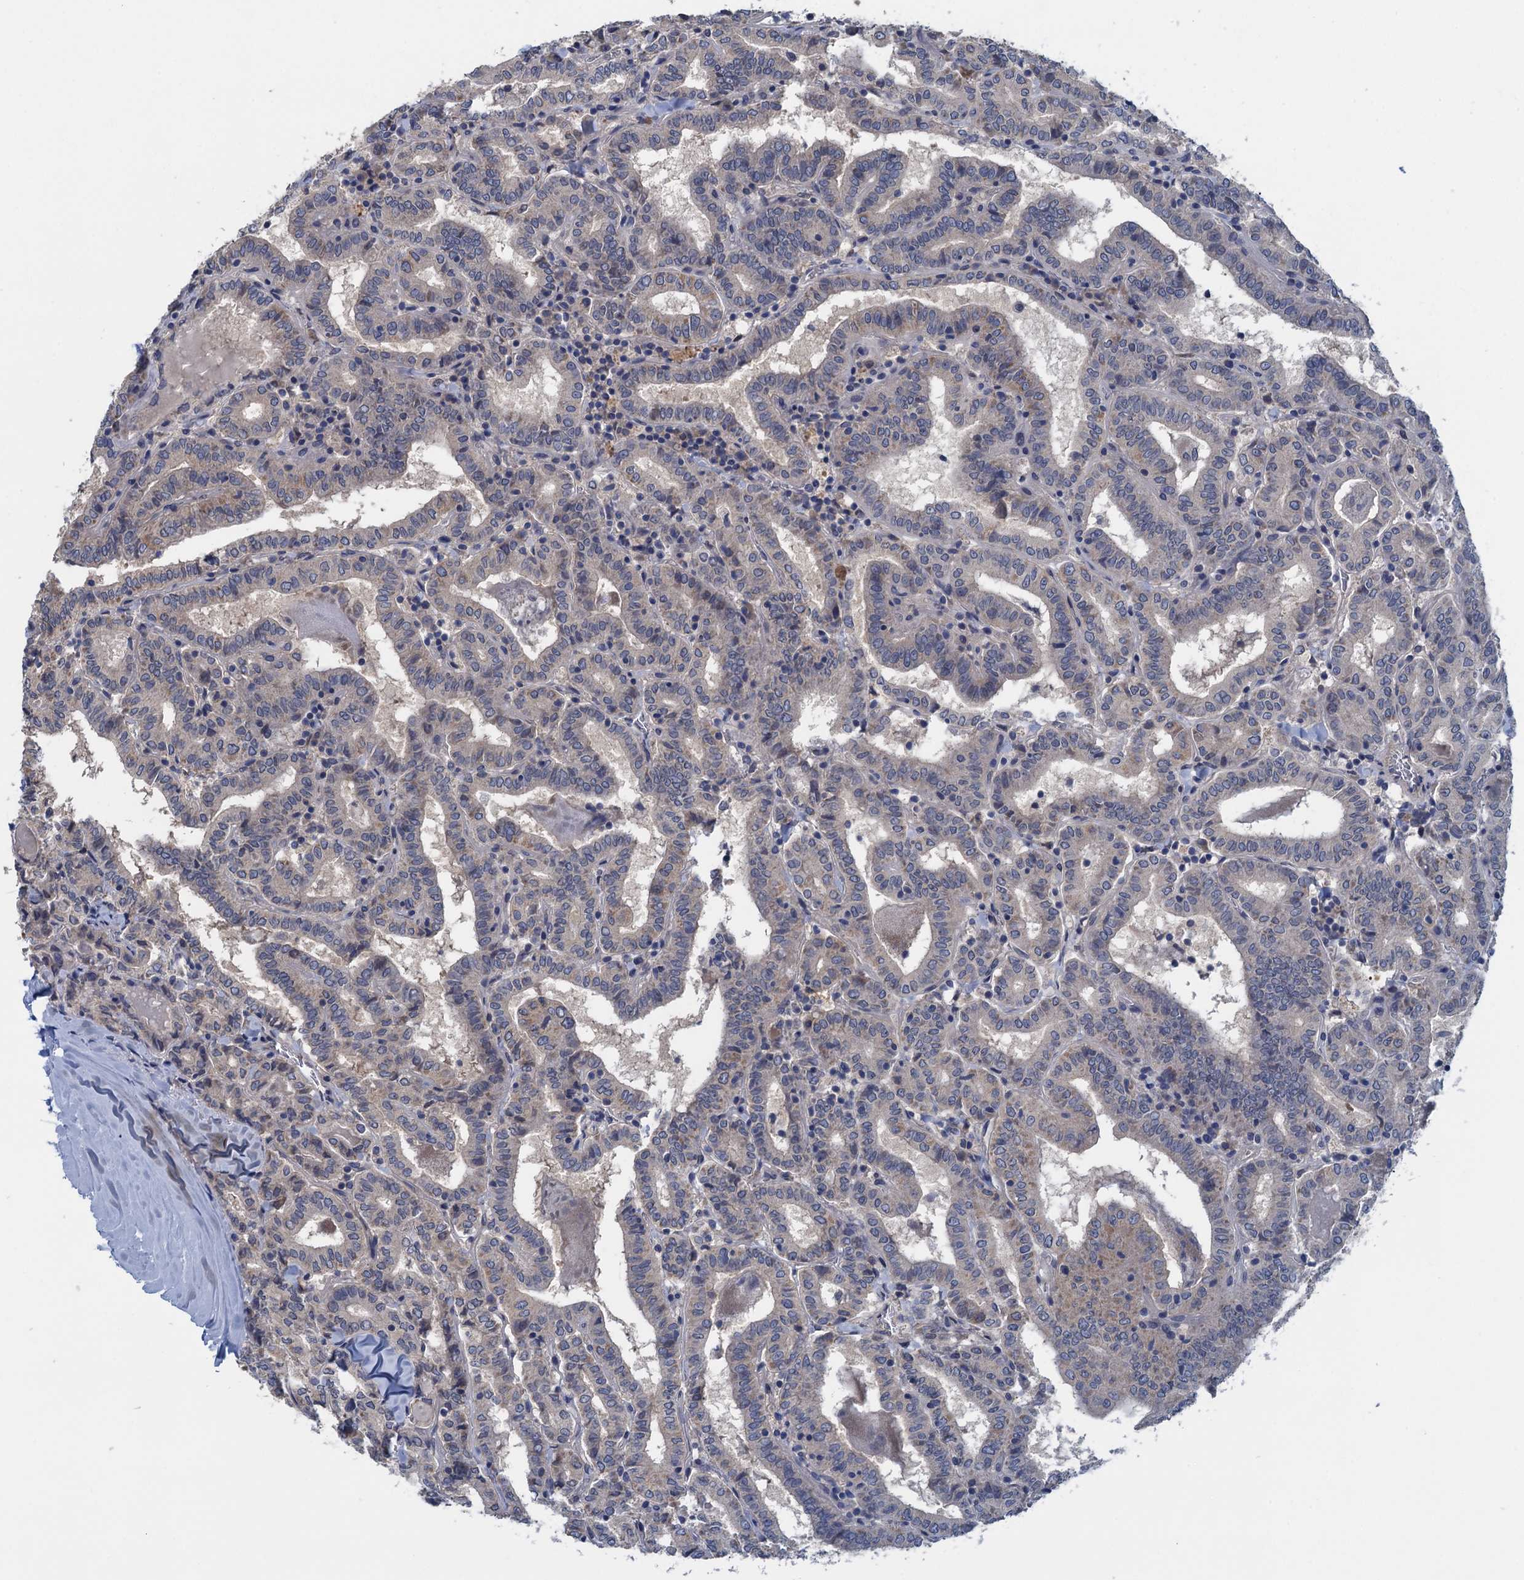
{"staining": {"intensity": "negative", "quantity": "none", "location": "none"}, "tissue": "thyroid cancer", "cell_type": "Tumor cells", "image_type": "cancer", "snomed": [{"axis": "morphology", "description": "Papillary adenocarcinoma, NOS"}, {"axis": "topography", "description": "Thyroid gland"}], "caption": "This is a image of immunohistochemistry (IHC) staining of thyroid cancer (papillary adenocarcinoma), which shows no positivity in tumor cells. (Brightfield microscopy of DAB (3,3'-diaminobenzidine) immunohistochemistry at high magnification).", "gene": "CTU2", "patient": {"sex": "female", "age": 72}}